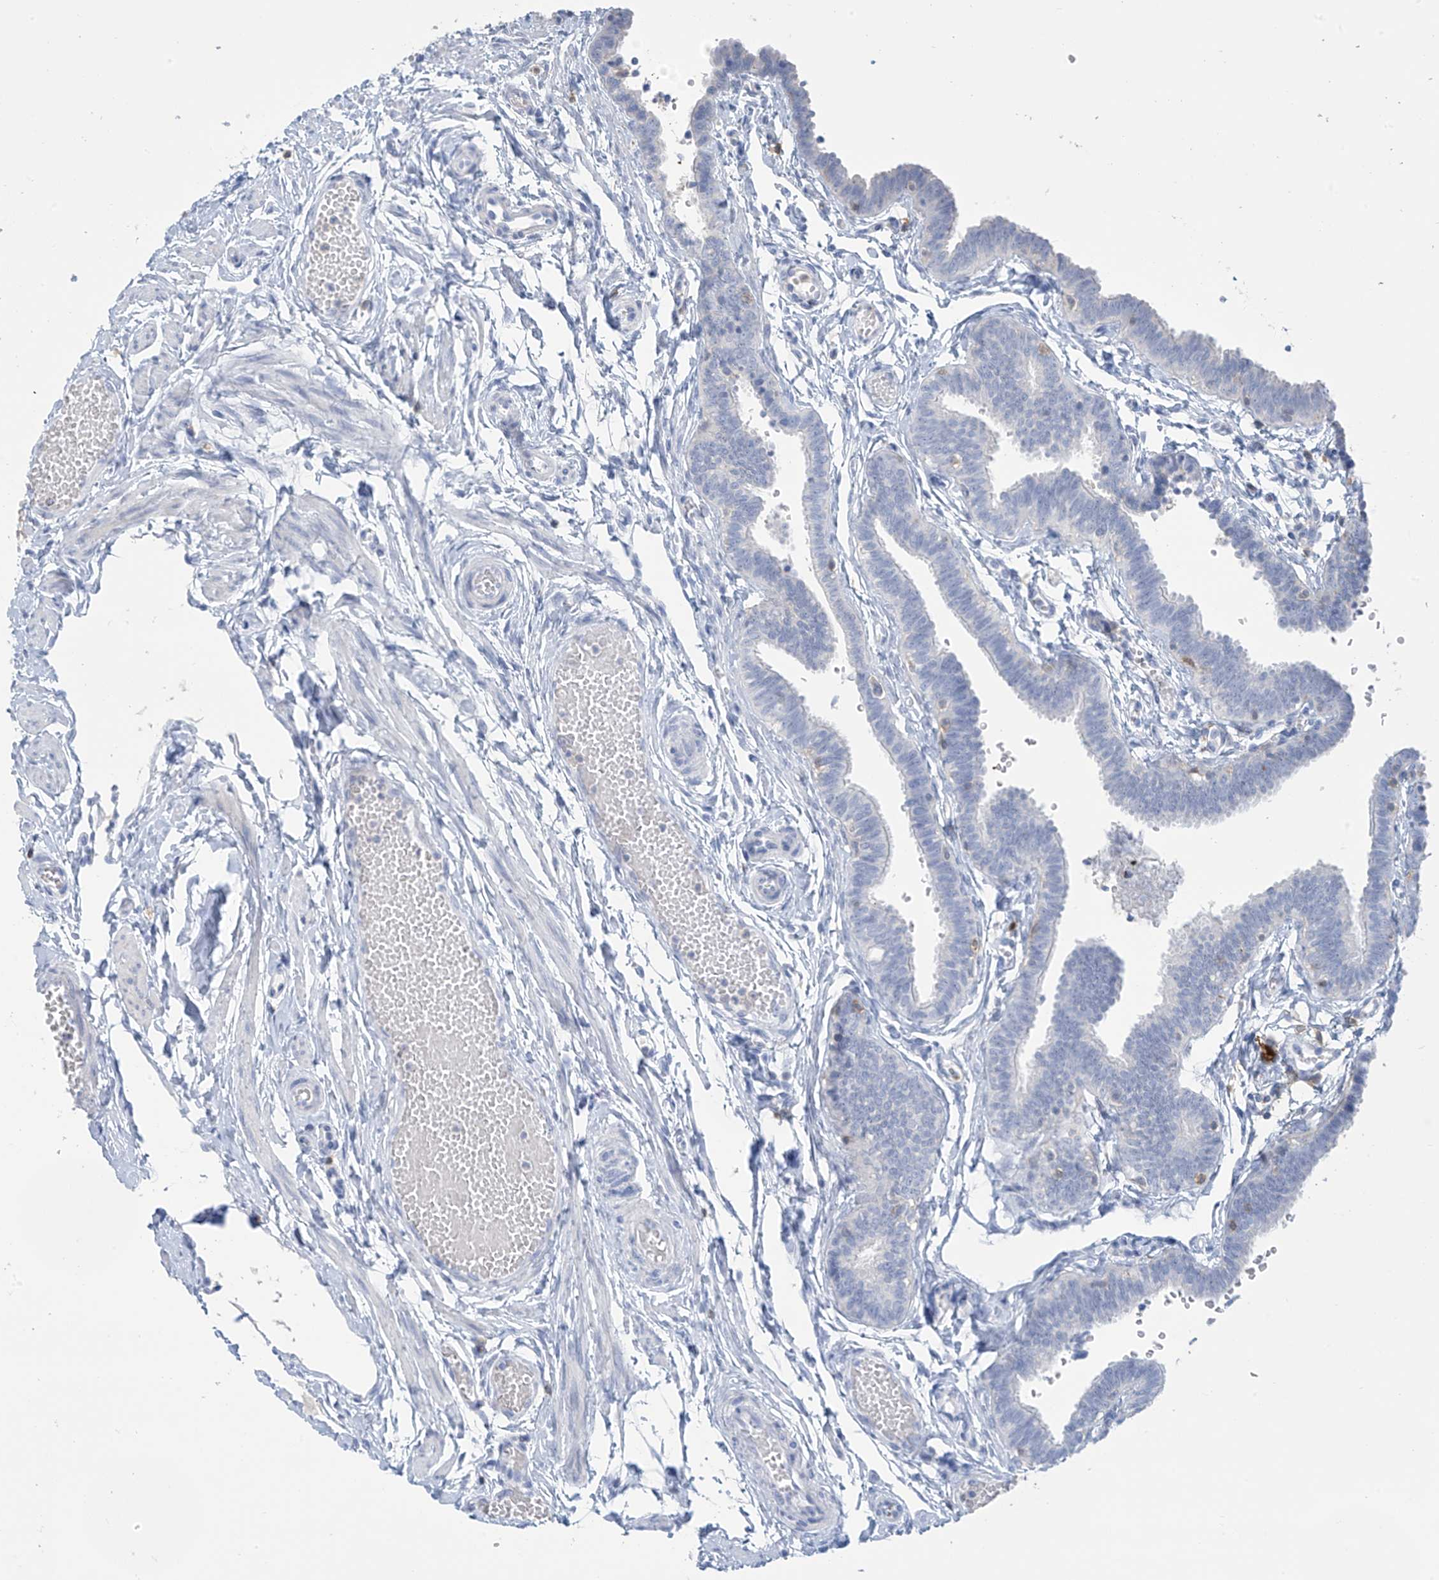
{"staining": {"intensity": "negative", "quantity": "none", "location": "none"}, "tissue": "fallopian tube", "cell_type": "Glandular cells", "image_type": "normal", "snomed": [{"axis": "morphology", "description": "Normal tissue, NOS"}, {"axis": "topography", "description": "Fallopian tube"}, {"axis": "topography", "description": "Ovary"}], "caption": "Micrograph shows no protein staining in glandular cells of normal fallopian tube.", "gene": "TRMT2B", "patient": {"sex": "female", "age": 23}}